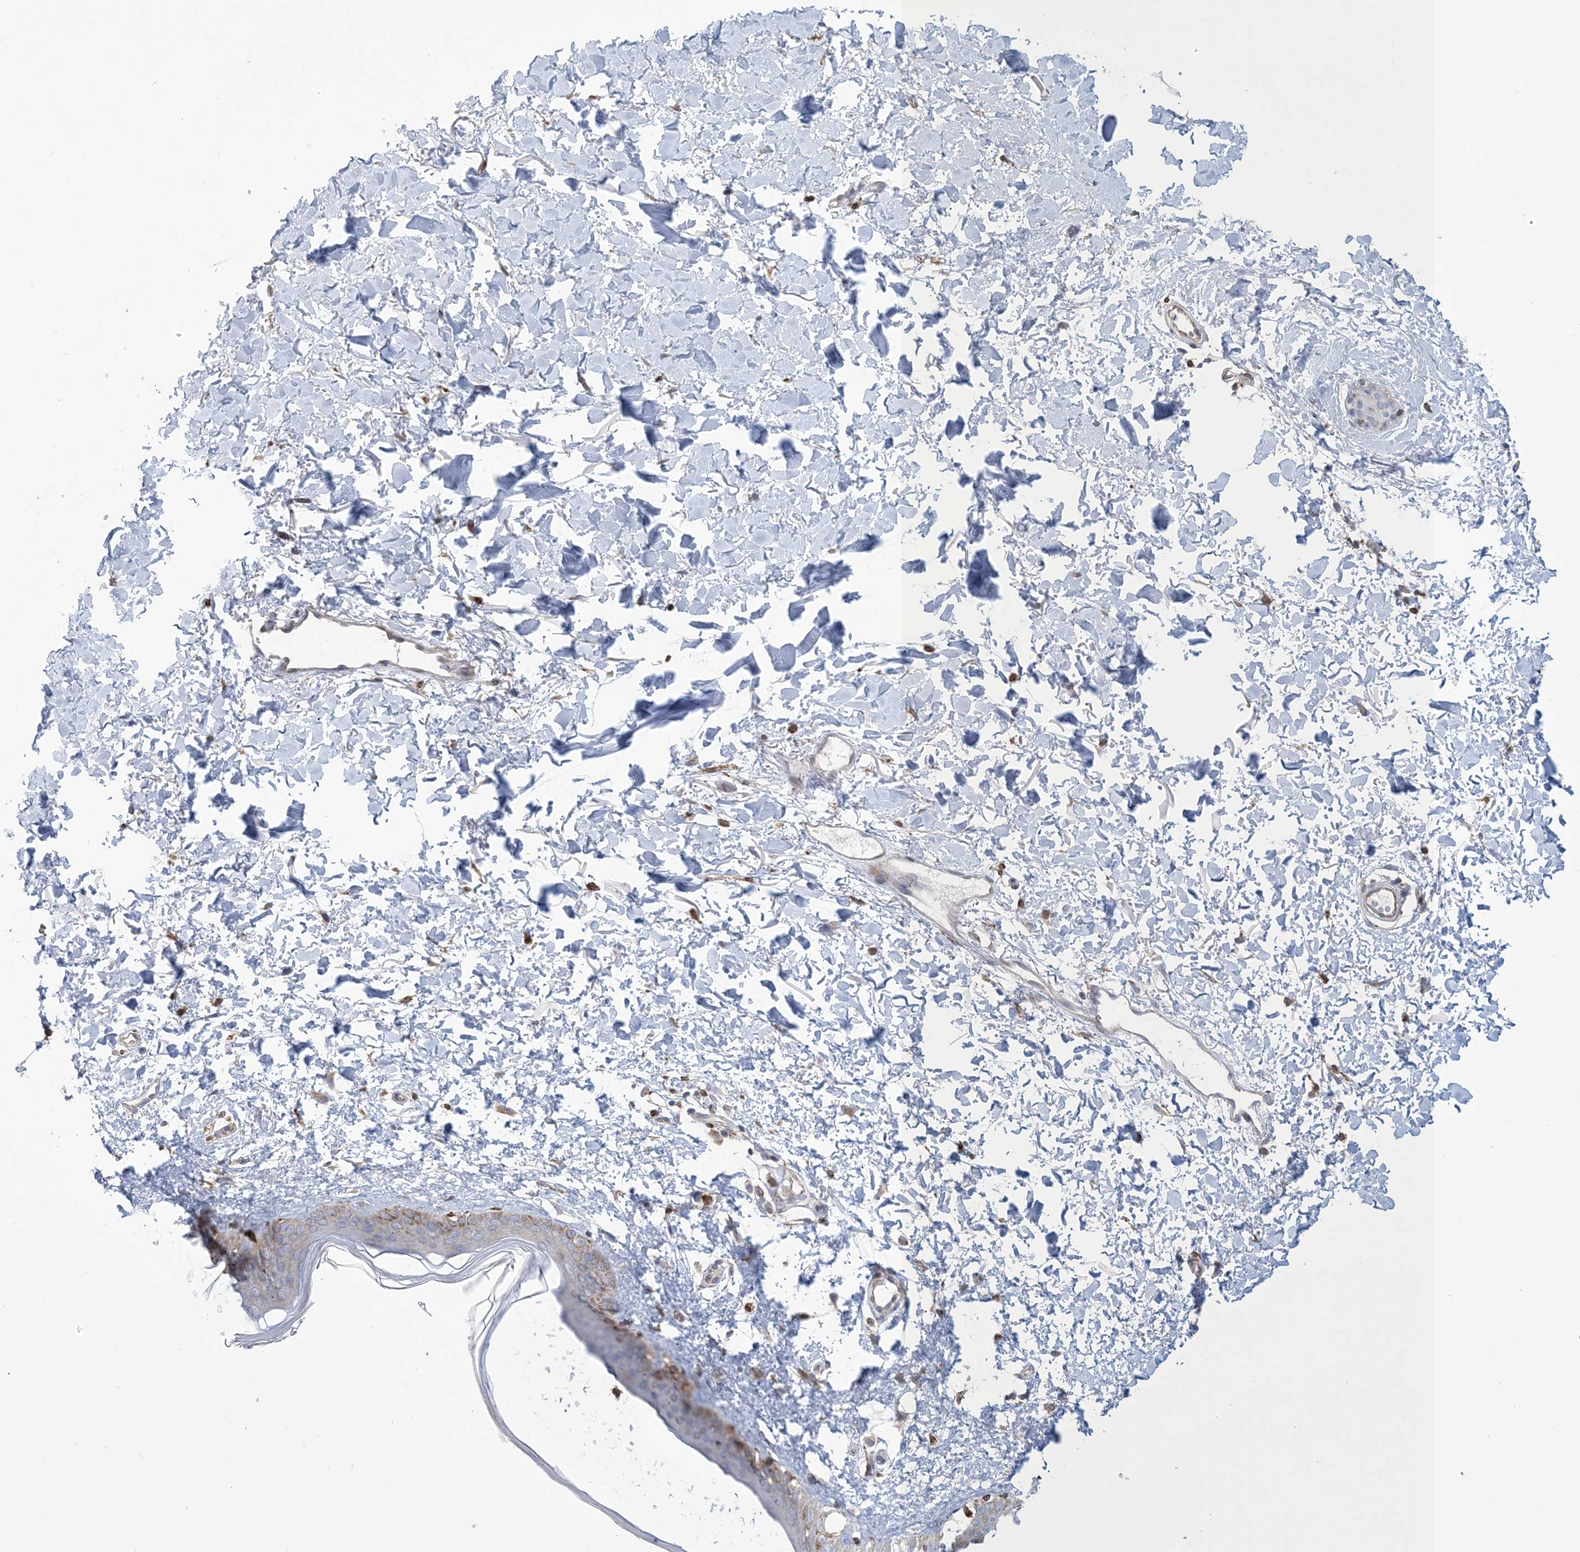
{"staining": {"intensity": "strong", "quantity": ">75%", "location": "cytoplasmic/membranous"}, "tissue": "skin", "cell_type": "Fibroblasts", "image_type": "normal", "snomed": [{"axis": "morphology", "description": "Normal tissue, NOS"}, {"axis": "topography", "description": "Skin"}], "caption": "Skin stained for a protein (brown) exhibits strong cytoplasmic/membranous positive staining in approximately >75% of fibroblasts.", "gene": "SHANK1", "patient": {"sex": "female", "age": 58}}